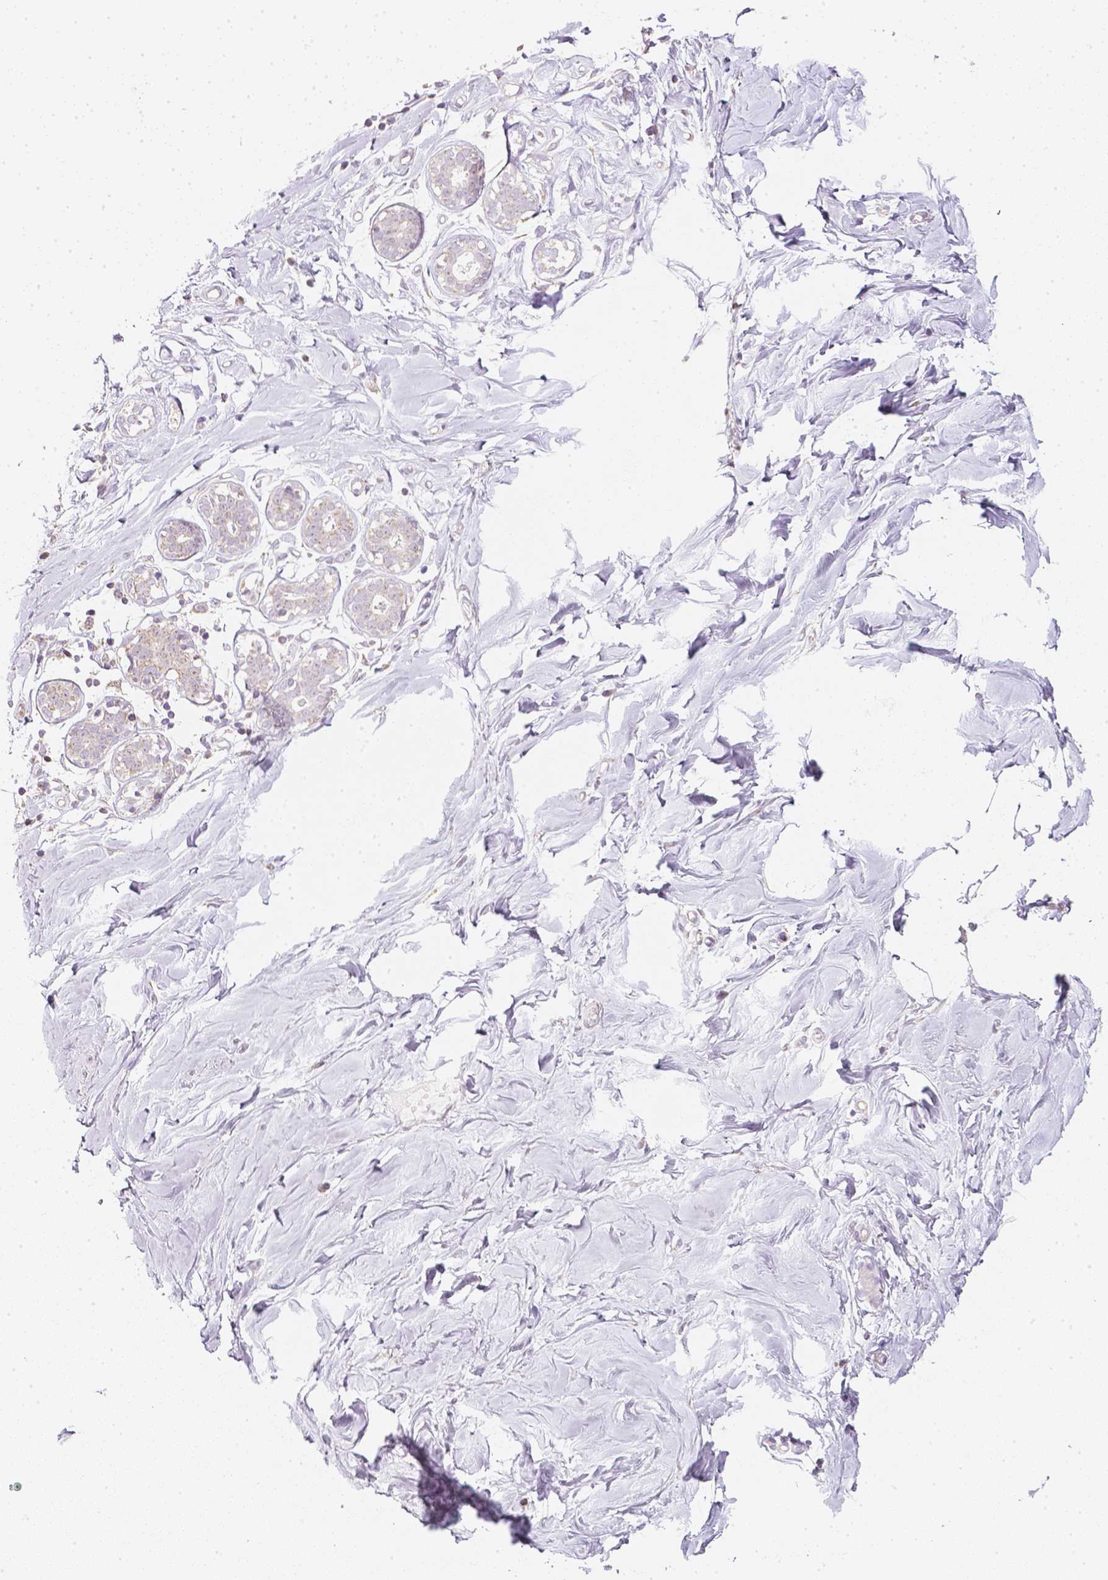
{"staining": {"intensity": "negative", "quantity": "none", "location": "none"}, "tissue": "breast", "cell_type": "Adipocytes", "image_type": "normal", "snomed": [{"axis": "morphology", "description": "Normal tissue, NOS"}, {"axis": "topography", "description": "Breast"}], "caption": "Human breast stained for a protein using IHC demonstrates no expression in adipocytes.", "gene": "NVL", "patient": {"sex": "female", "age": 27}}